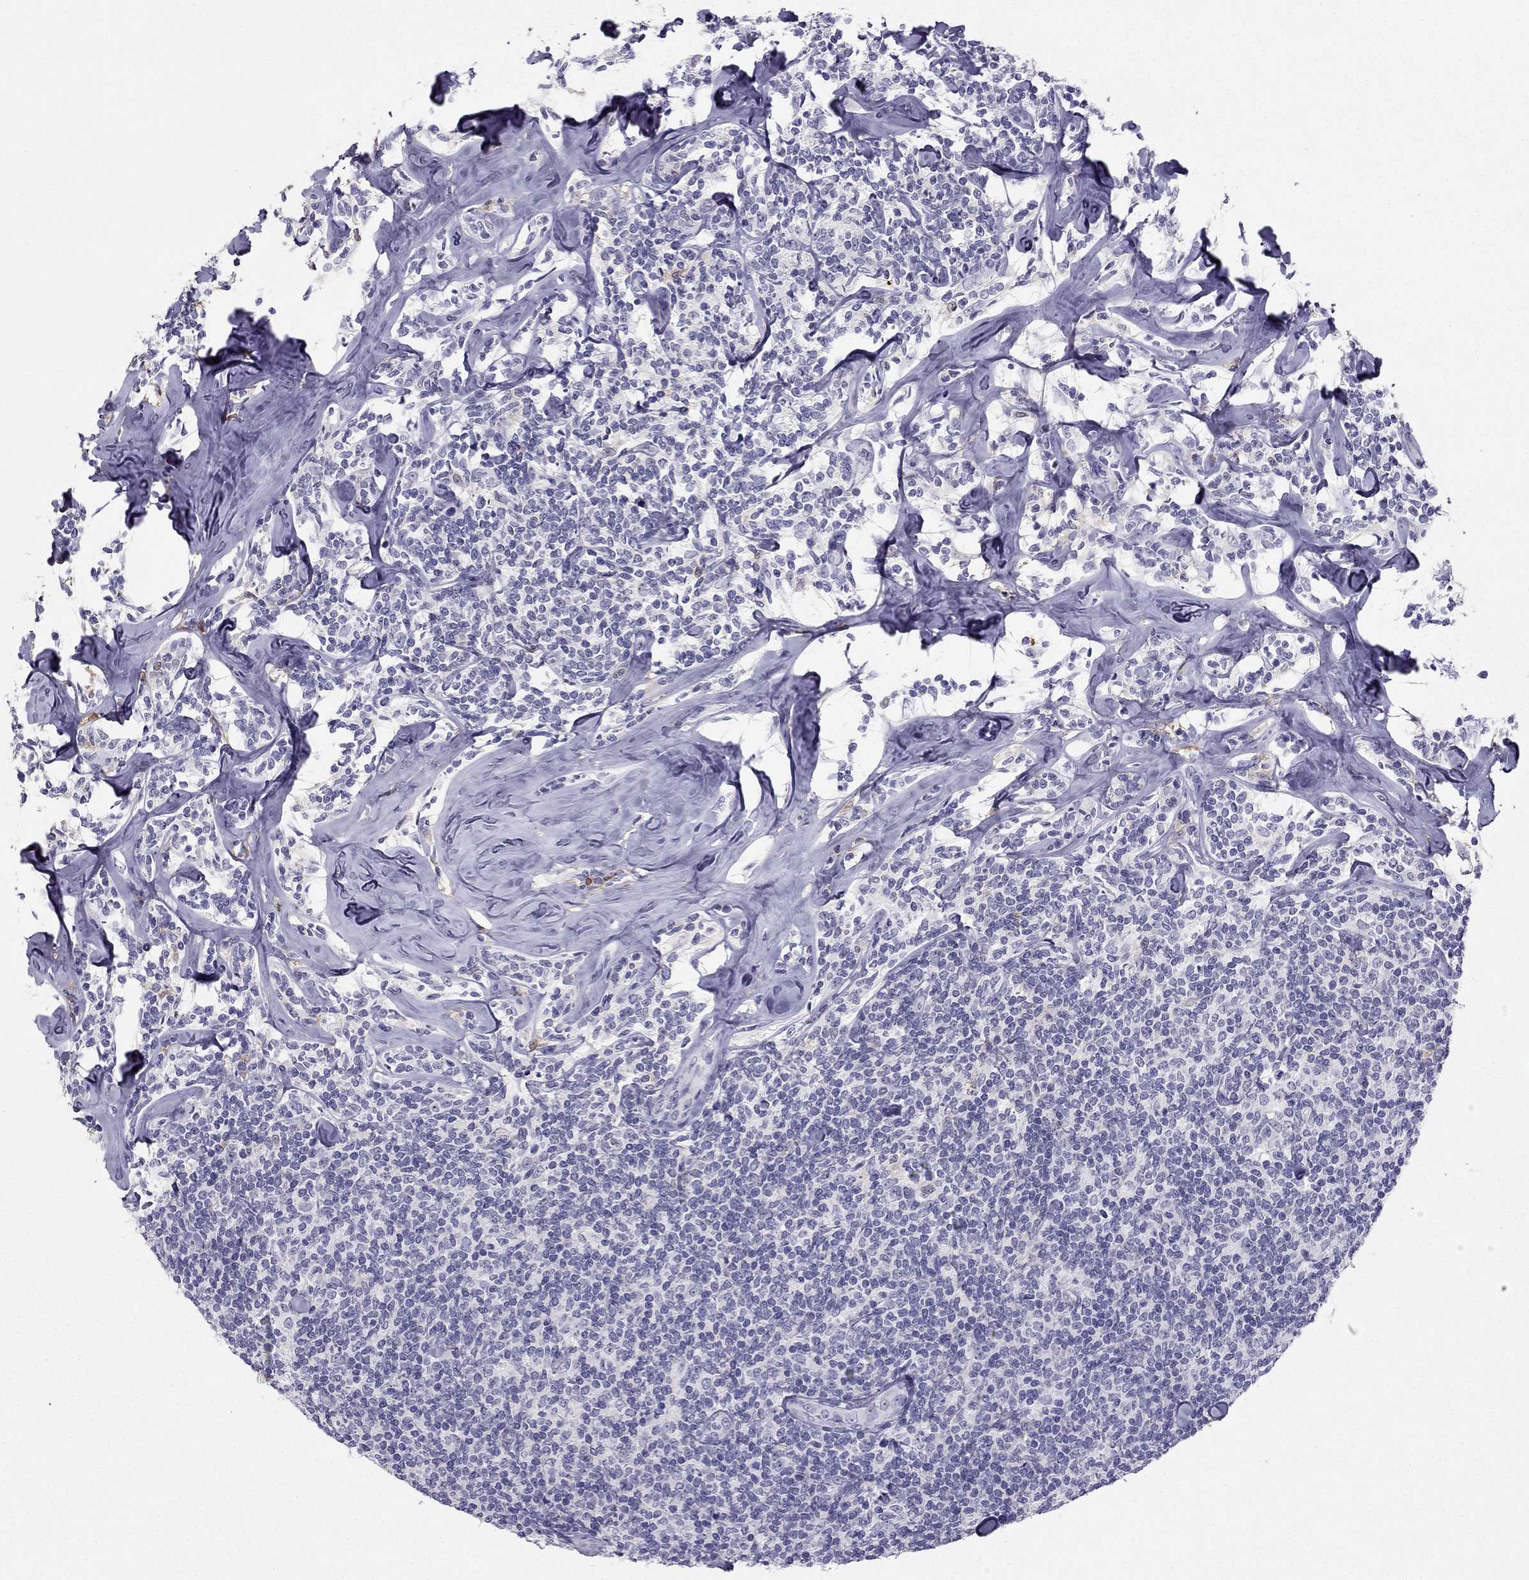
{"staining": {"intensity": "negative", "quantity": "none", "location": "none"}, "tissue": "lymphoma", "cell_type": "Tumor cells", "image_type": "cancer", "snomed": [{"axis": "morphology", "description": "Malignant lymphoma, non-Hodgkin's type, Low grade"}, {"axis": "topography", "description": "Lymph node"}], "caption": "DAB (3,3'-diaminobenzidine) immunohistochemical staining of human malignant lymphoma, non-Hodgkin's type (low-grade) reveals no significant expression in tumor cells.", "gene": "LMTK3", "patient": {"sex": "female", "age": 56}}